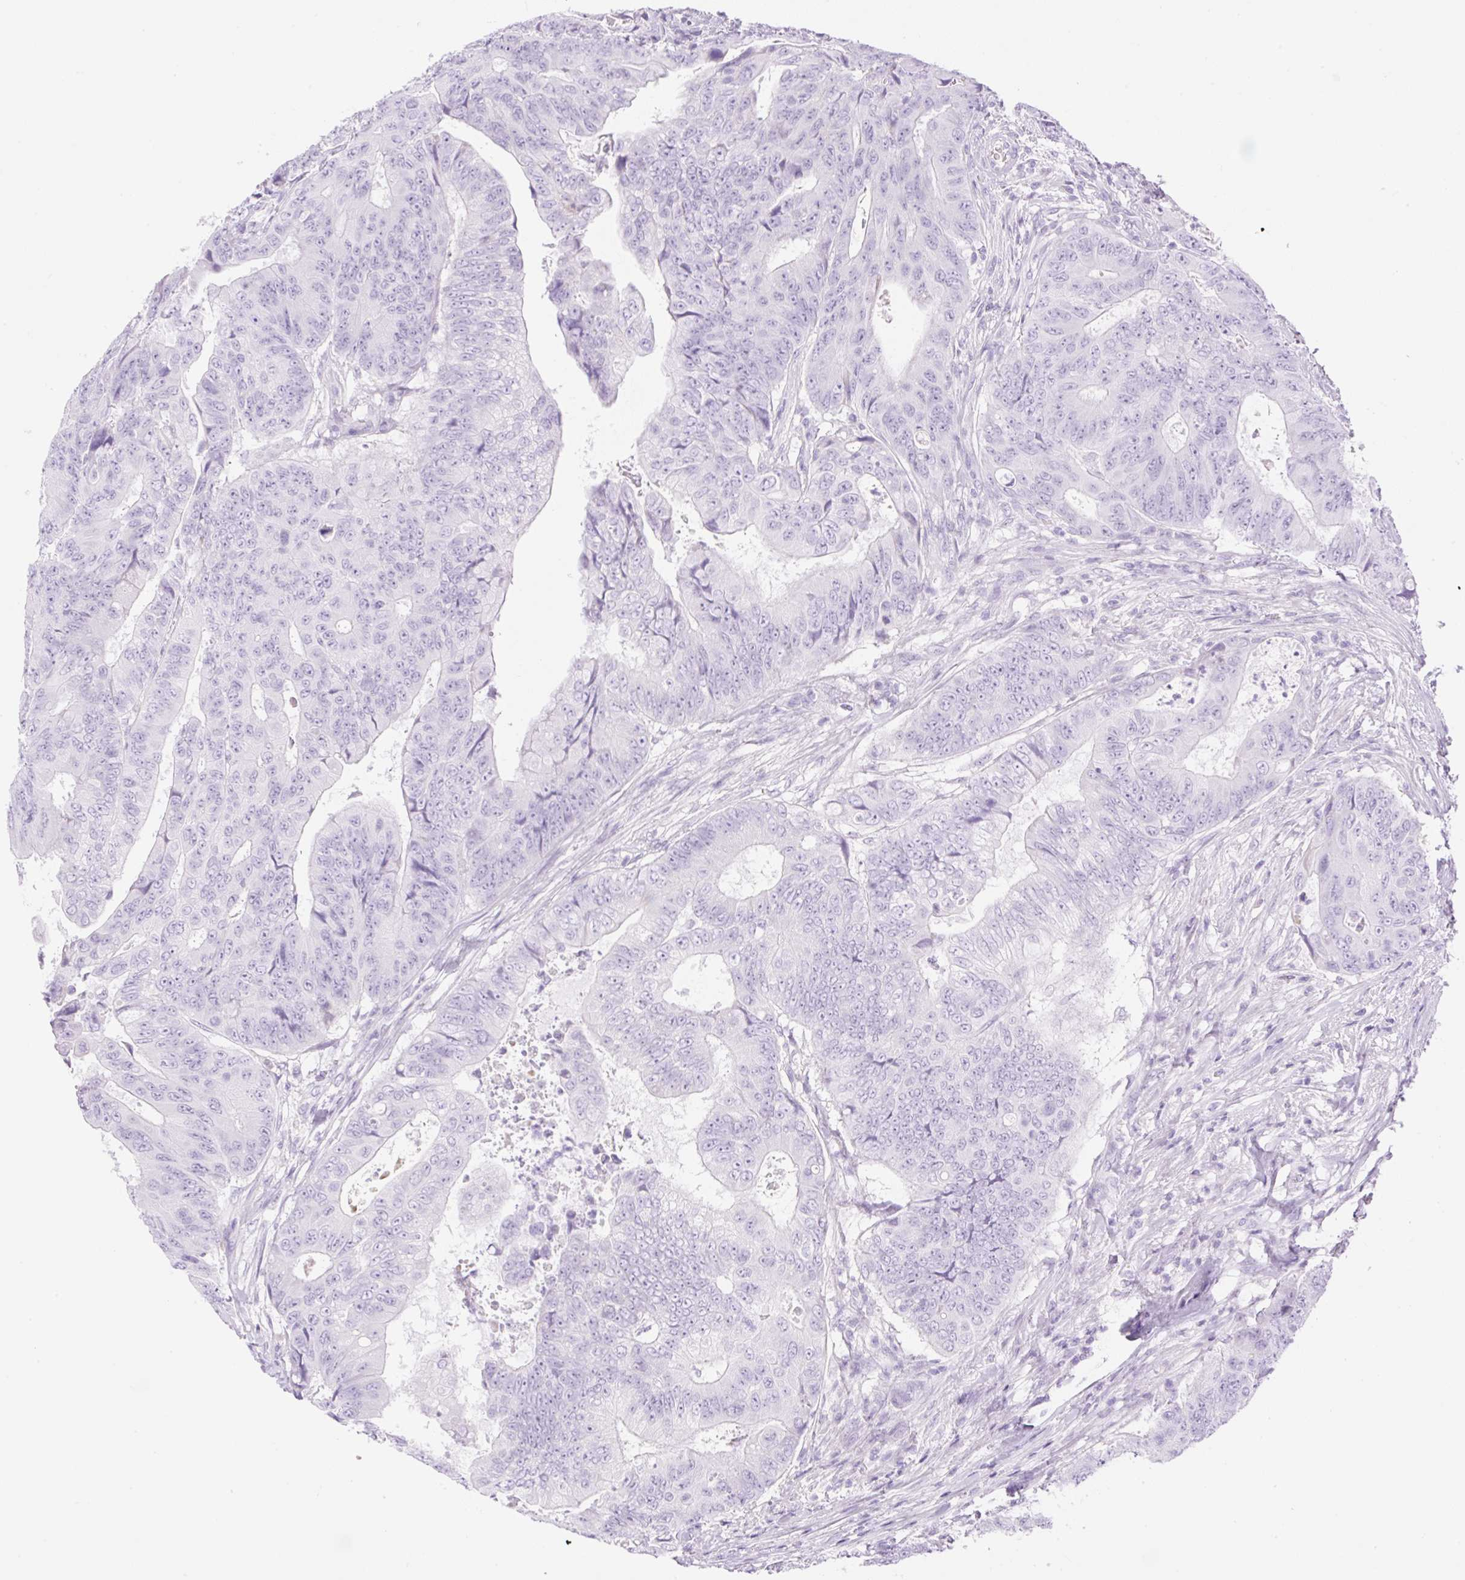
{"staining": {"intensity": "negative", "quantity": "none", "location": "none"}, "tissue": "colorectal cancer", "cell_type": "Tumor cells", "image_type": "cancer", "snomed": [{"axis": "morphology", "description": "Adenocarcinoma, NOS"}, {"axis": "topography", "description": "Colon"}], "caption": "This is a photomicrograph of immunohistochemistry (IHC) staining of adenocarcinoma (colorectal), which shows no positivity in tumor cells.", "gene": "PALM3", "patient": {"sex": "female", "age": 48}}